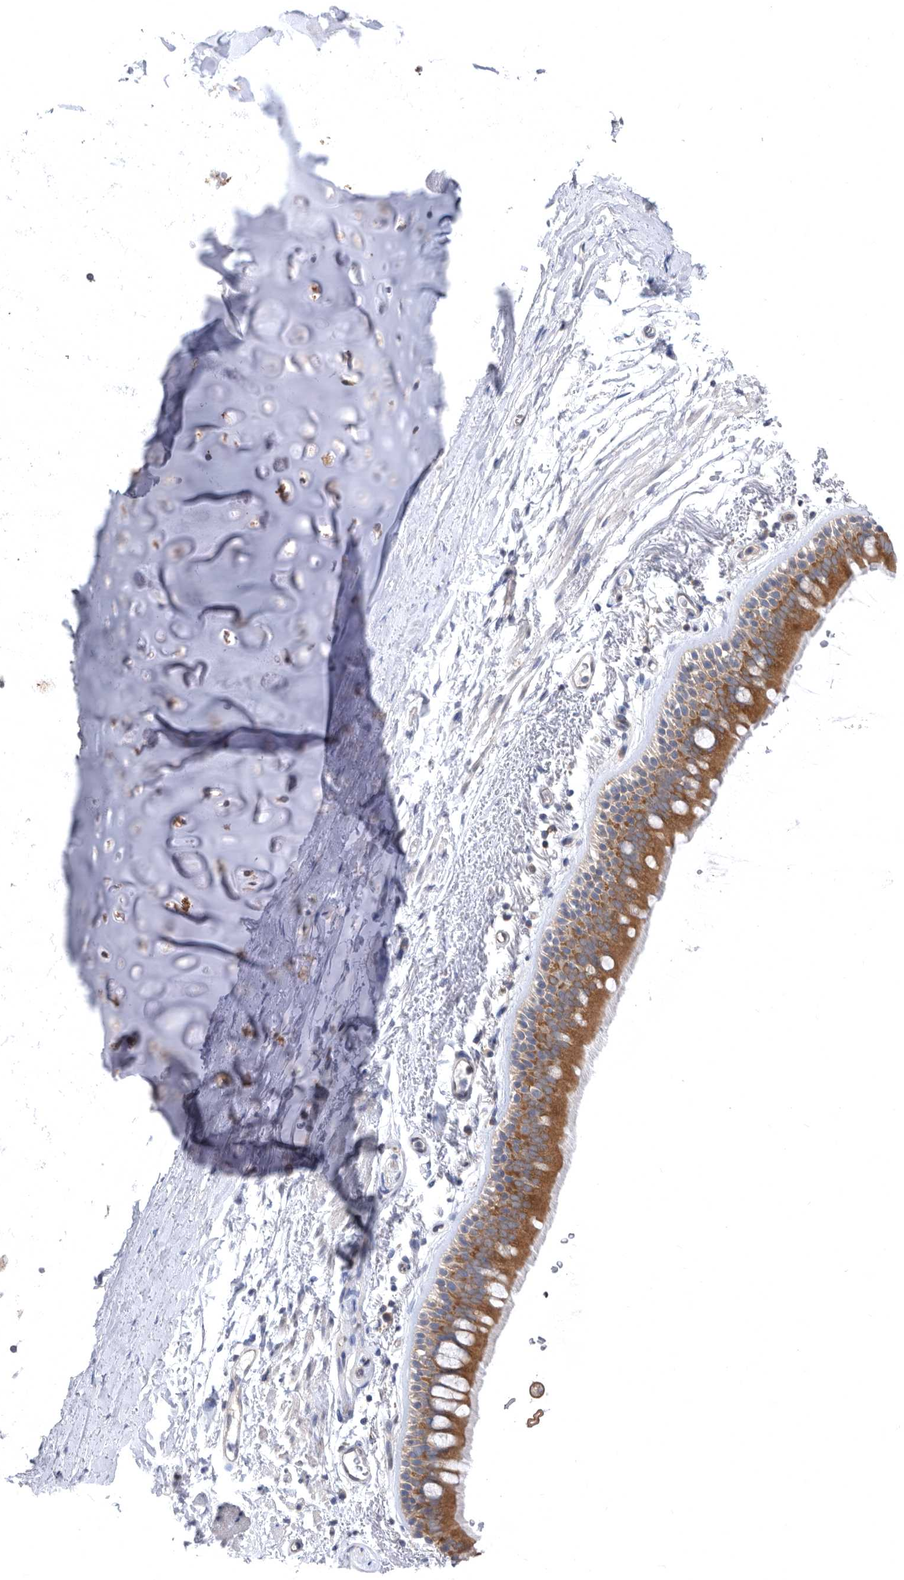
{"staining": {"intensity": "moderate", "quantity": ">75%", "location": "cytoplasmic/membranous"}, "tissue": "bronchus", "cell_type": "Respiratory epithelial cells", "image_type": "normal", "snomed": [{"axis": "morphology", "description": "Normal tissue, NOS"}, {"axis": "topography", "description": "Lymph node"}, {"axis": "topography", "description": "Bronchus"}], "caption": "Moderate cytoplasmic/membranous positivity is present in approximately >75% of respiratory epithelial cells in normal bronchus. (DAB (3,3'-diaminobenzidine) IHC with brightfield microscopy, high magnification).", "gene": "CCT4", "patient": {"sex": "female", "age": 70}}